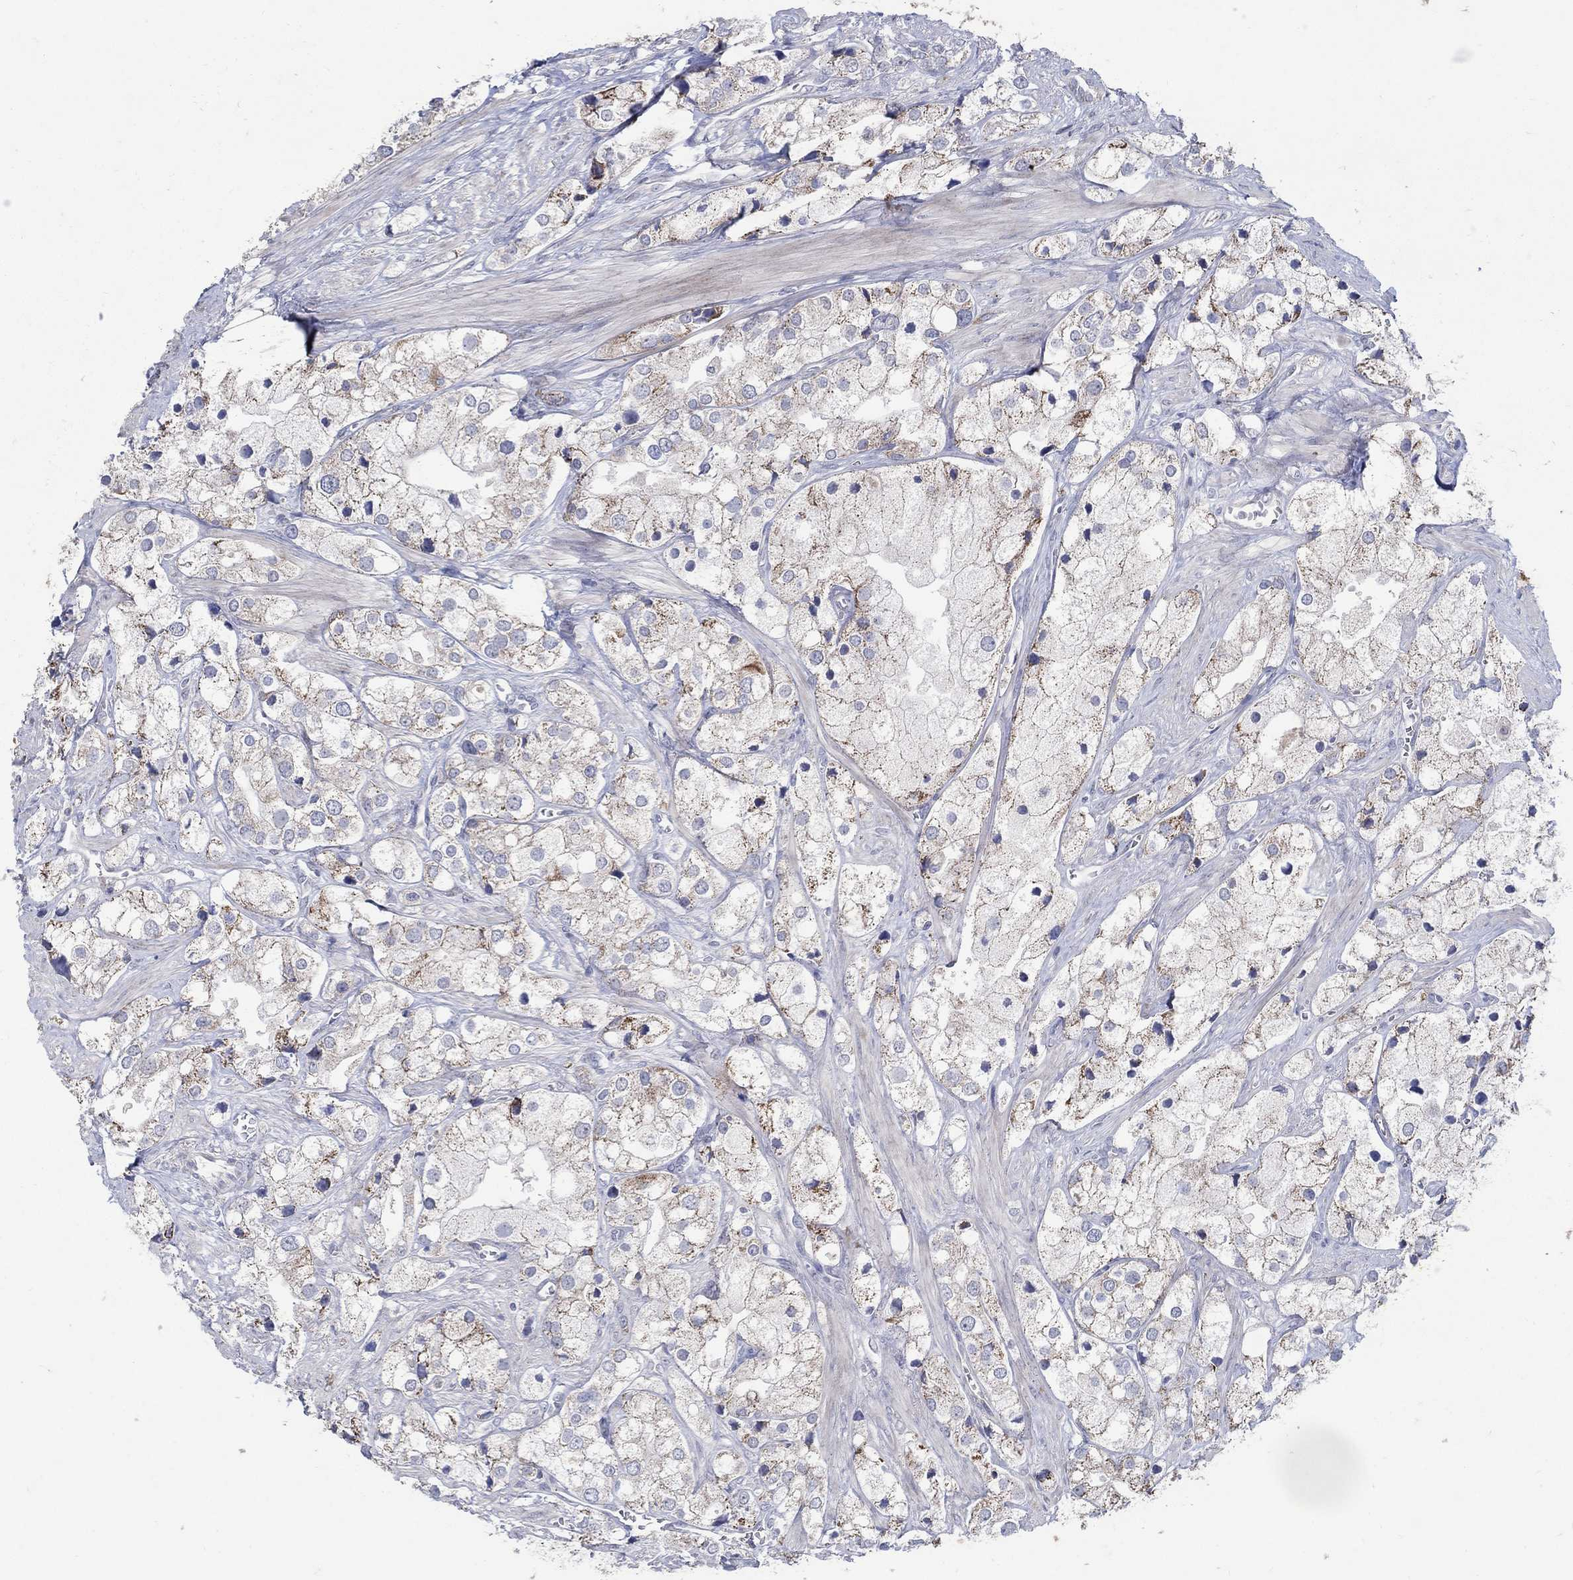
{"staining": {"intensity": "strong", "quantity": "<25%", "location": "cytoplasmic/membranous"}, "tissue": "prostate cancer", "cell_type": "Tumor cells", "image_type": "cancer", "snomed": [{"axis": "morphology", "description": "Adenocarcinoma, NOS"}, {"axis": "topography", "description": "Prostate and seminal vesicle, NOS"}, {"axis": "topography", "description": "Prostate"}], "caption": "Immunohistochemistry (IHC) (DAB) staining of adenocarcinoma (prostate) reveals strong cytoplasmic/membranous protein positivity in about <25% of tumor cells. (DAB (3,3'-diaminobenzidine) = brown stain, brightfield microscopy at high magnification).", "gene": "HMX2", "patient": {"sex": "male", "age": 79}}